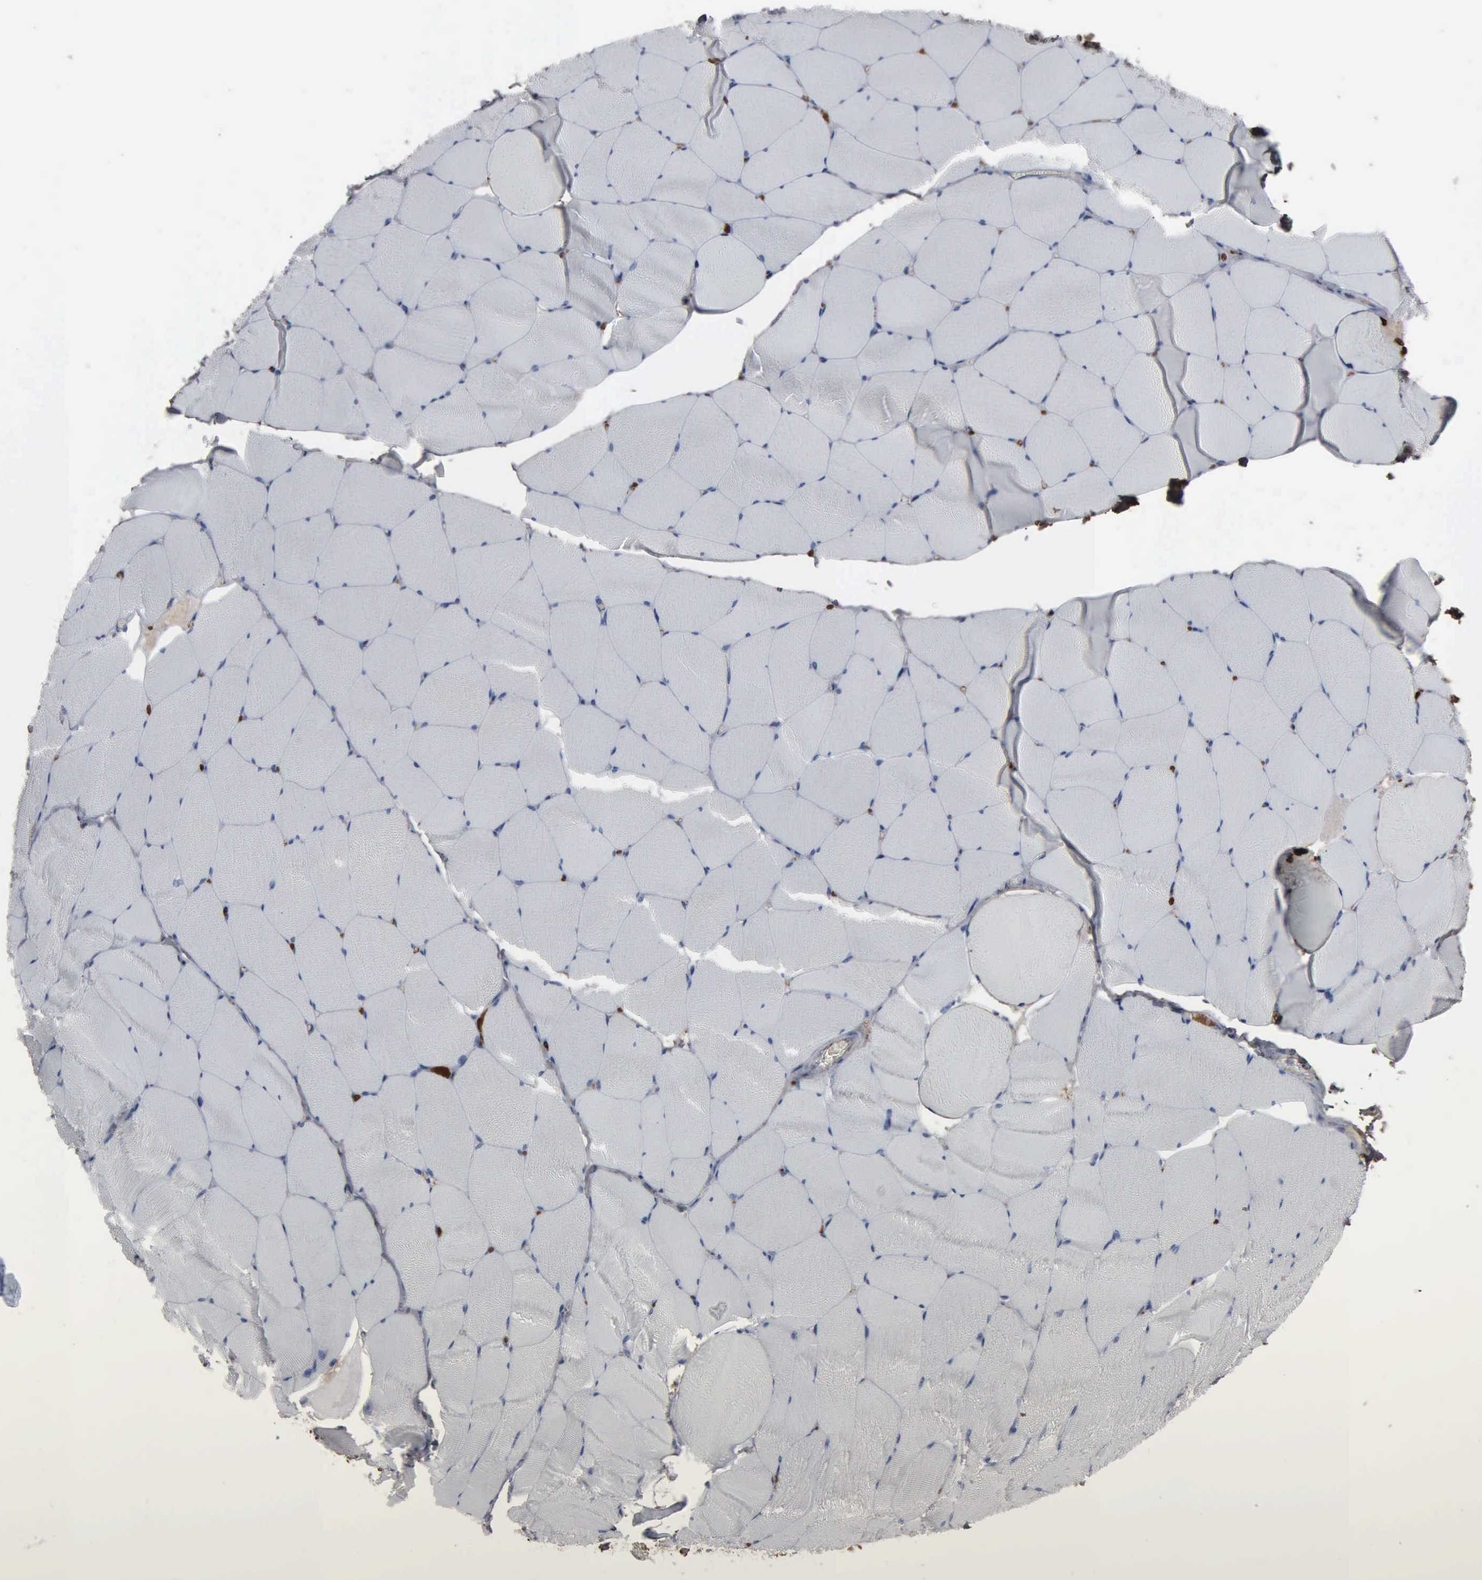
{"staining": {"intensity": "negative", "quantity": "none", "location": "none"}, "tissue": "skeletal muscle", "cell_type": "Myocytes", "image_type": "normal", "snomed": [{"axis": "morphology", "description": "Normal tissue, NOS"}, {"axis": "topography", "description": "Skeletal muscle"}, {"axis": "topography", "description": "Salivary gland"}], "caption": "Human skeletal muscle stained for a protein using immunohistochemistry shows no staining in myocytes.", "gene": "FN1", "patient": {"sex": "male", "age": 62}}